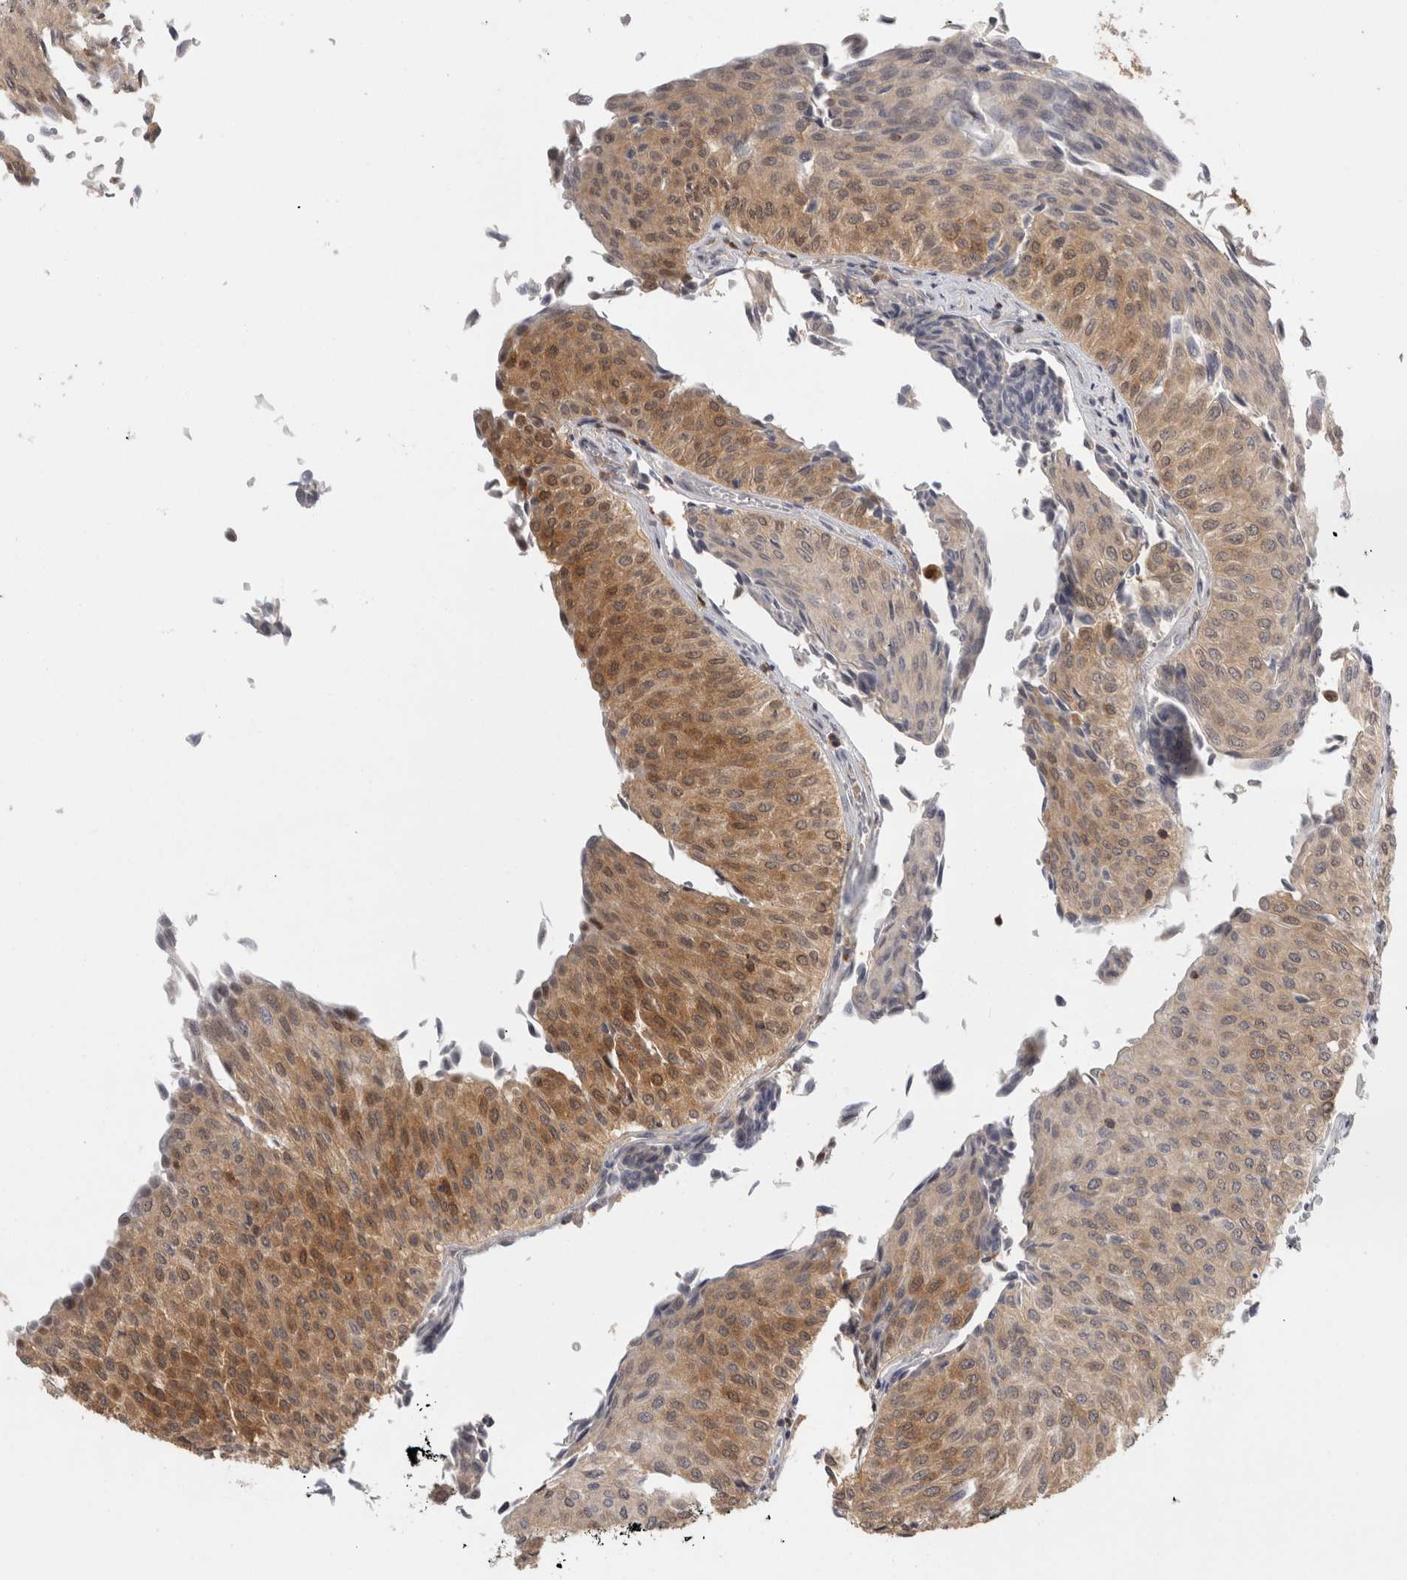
{"staining": {"intensity": "moderate", "quantity": "<25%", "location": "cytoplasmic/membranous"}, "tissue": "urothelial cancer", "cell_type": "Tumor cells", "image_type": "cancer", "snomed": [{"axis": "morphology", "description": "Urothelial carcinoma, Low grade"}, {"axis": "topography", "description": "Urinary bladder"}], "caption": "IHC image of urothelial cancer stained for a protein (brown), which demonstrates low levels of moderate cytoplasmic/membranous expression in about <25% of tumor cells.", "gene": "ACAT2", "patient": {"sex": "male", "age": 78}}